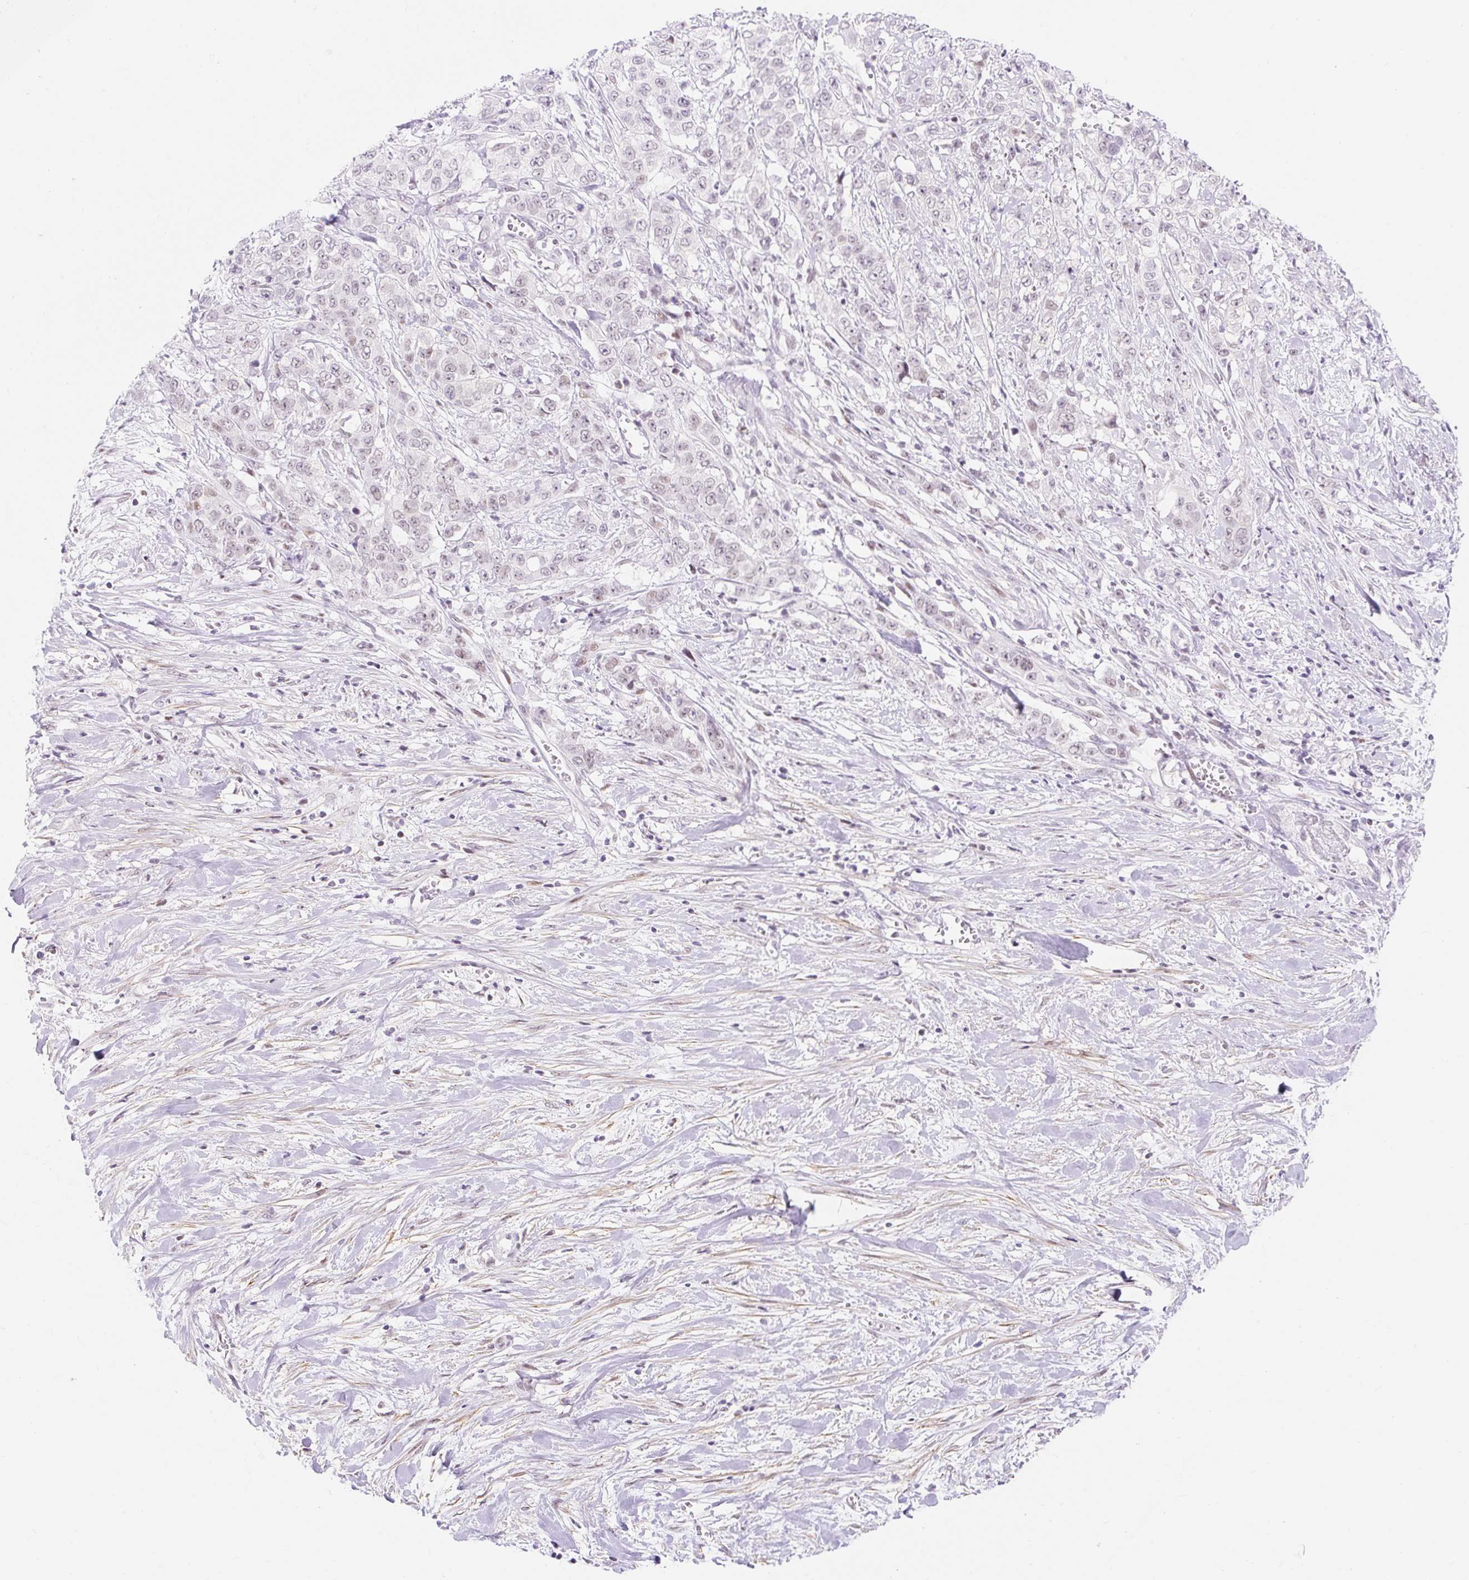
{"staining": {"intensity": "negative", "quantity": "none", "location": "none"}, "tissue": "stomach cancer", "cell_type": "Tumor cells", "image_type": "cancer", "snomed": [{"axis": "morphology", "description": "Adenocarcinoma, NOS"}, {"axis": "topography", "description": "Stomach, upper"}], "caption": "Stomach cancer (adenocarcinoma) was stained to show a protein in brown. There is no significant expression in tumor cells.", "gene": "H2BW1", "patient": {"sex": "male", "age": 62}}